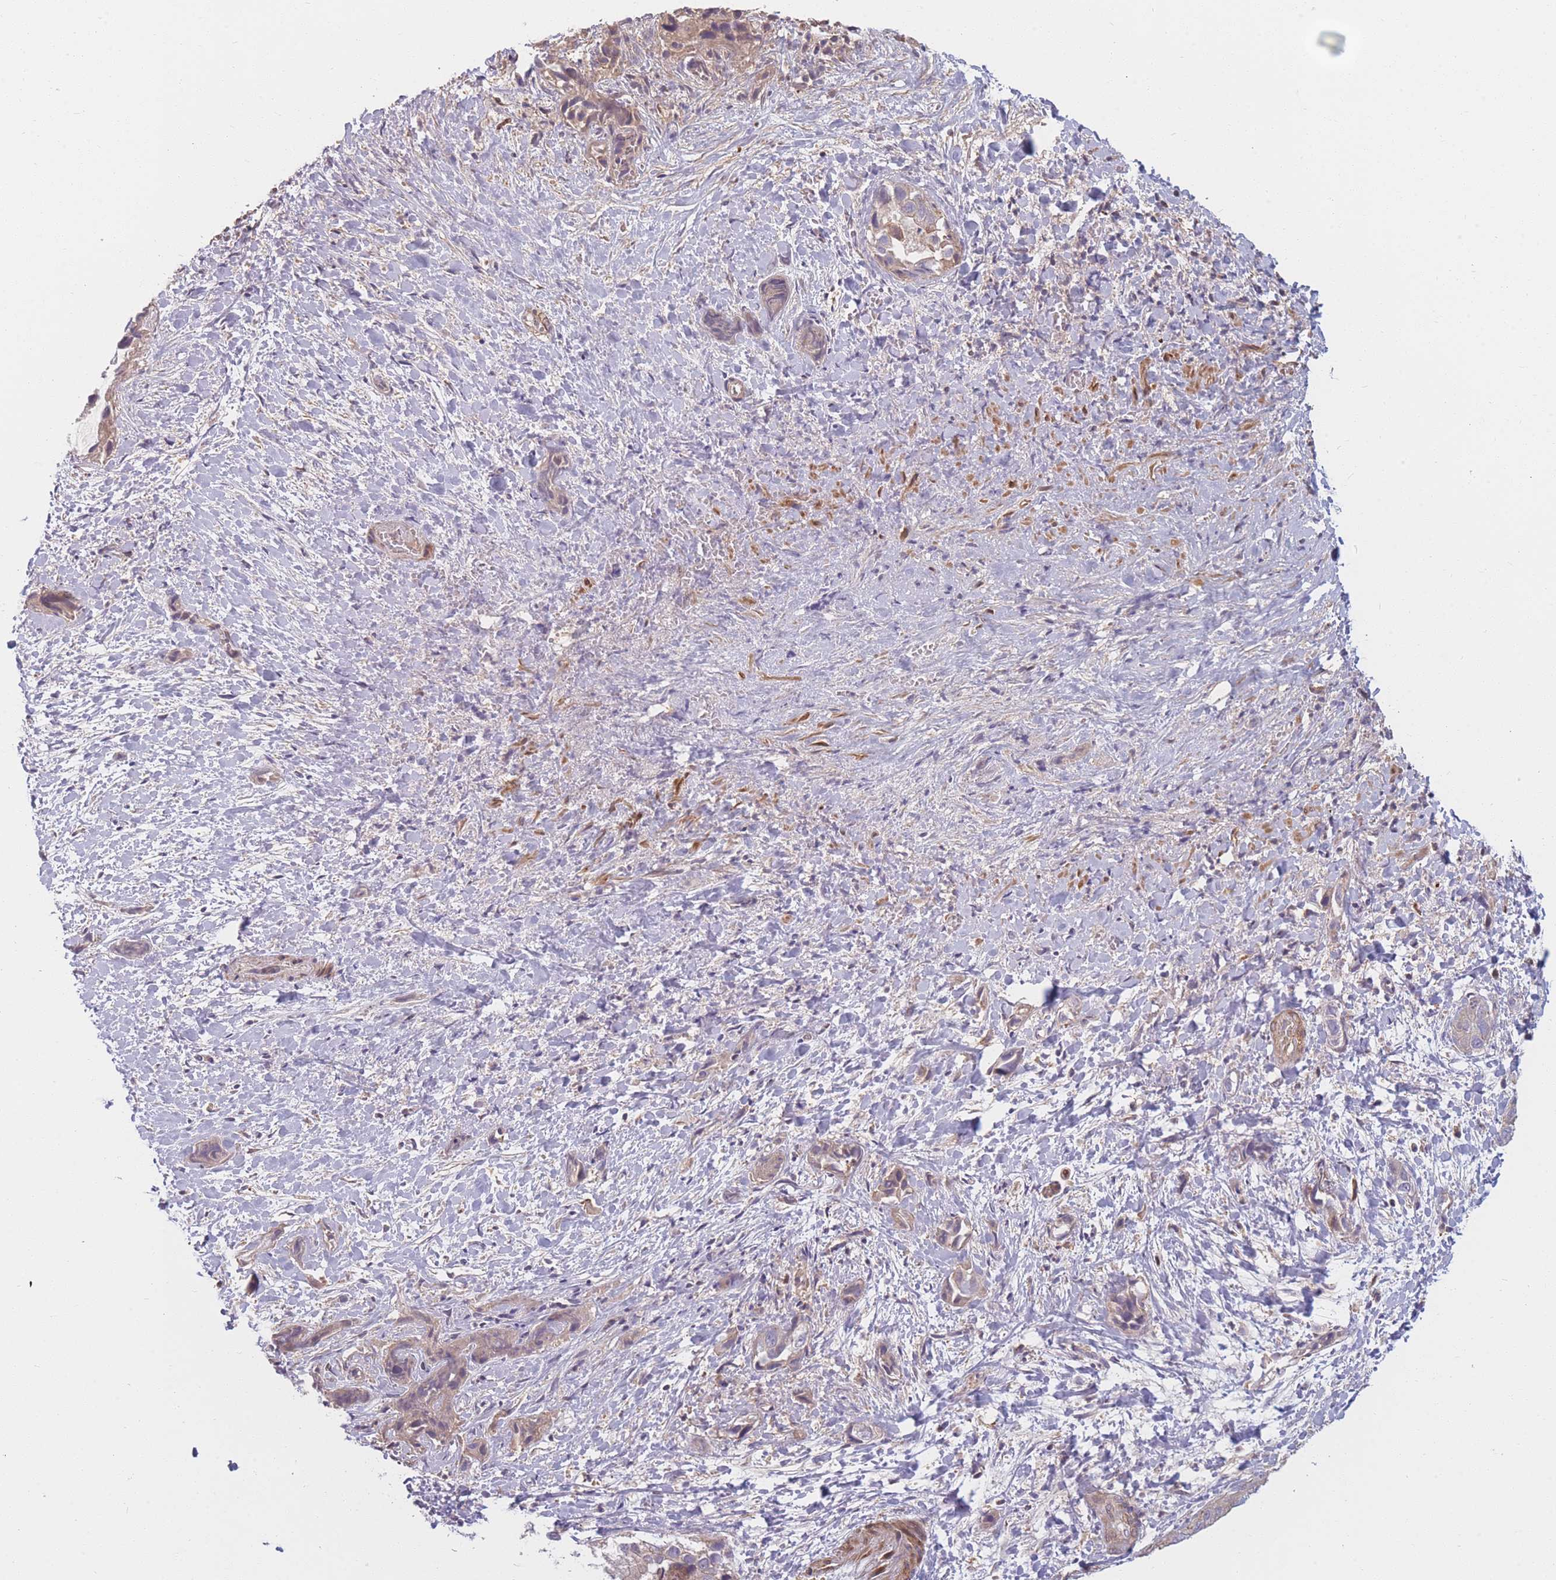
{"staining": {"intensity": "weak", "quantity": "25%-75%", "location": "cytoplasmic/membranous"}, "tissue": "liver cancer", "cell_type": "Tumor cells", "image_type": "cancer", "snomed": [{"axis": "morphology", "description": "Cholangiocarcinoma"}, {"axis": "topography", "description": "Liver"}], "caption": "A low amount of weak cytoplasmic/membranous positivity is identified in approximately 25%-75% of tumor cells in liver cholangiocarcinoma tissue.", "gene": "FAM153A", "patient": {"sex": "female", "age": 52}}